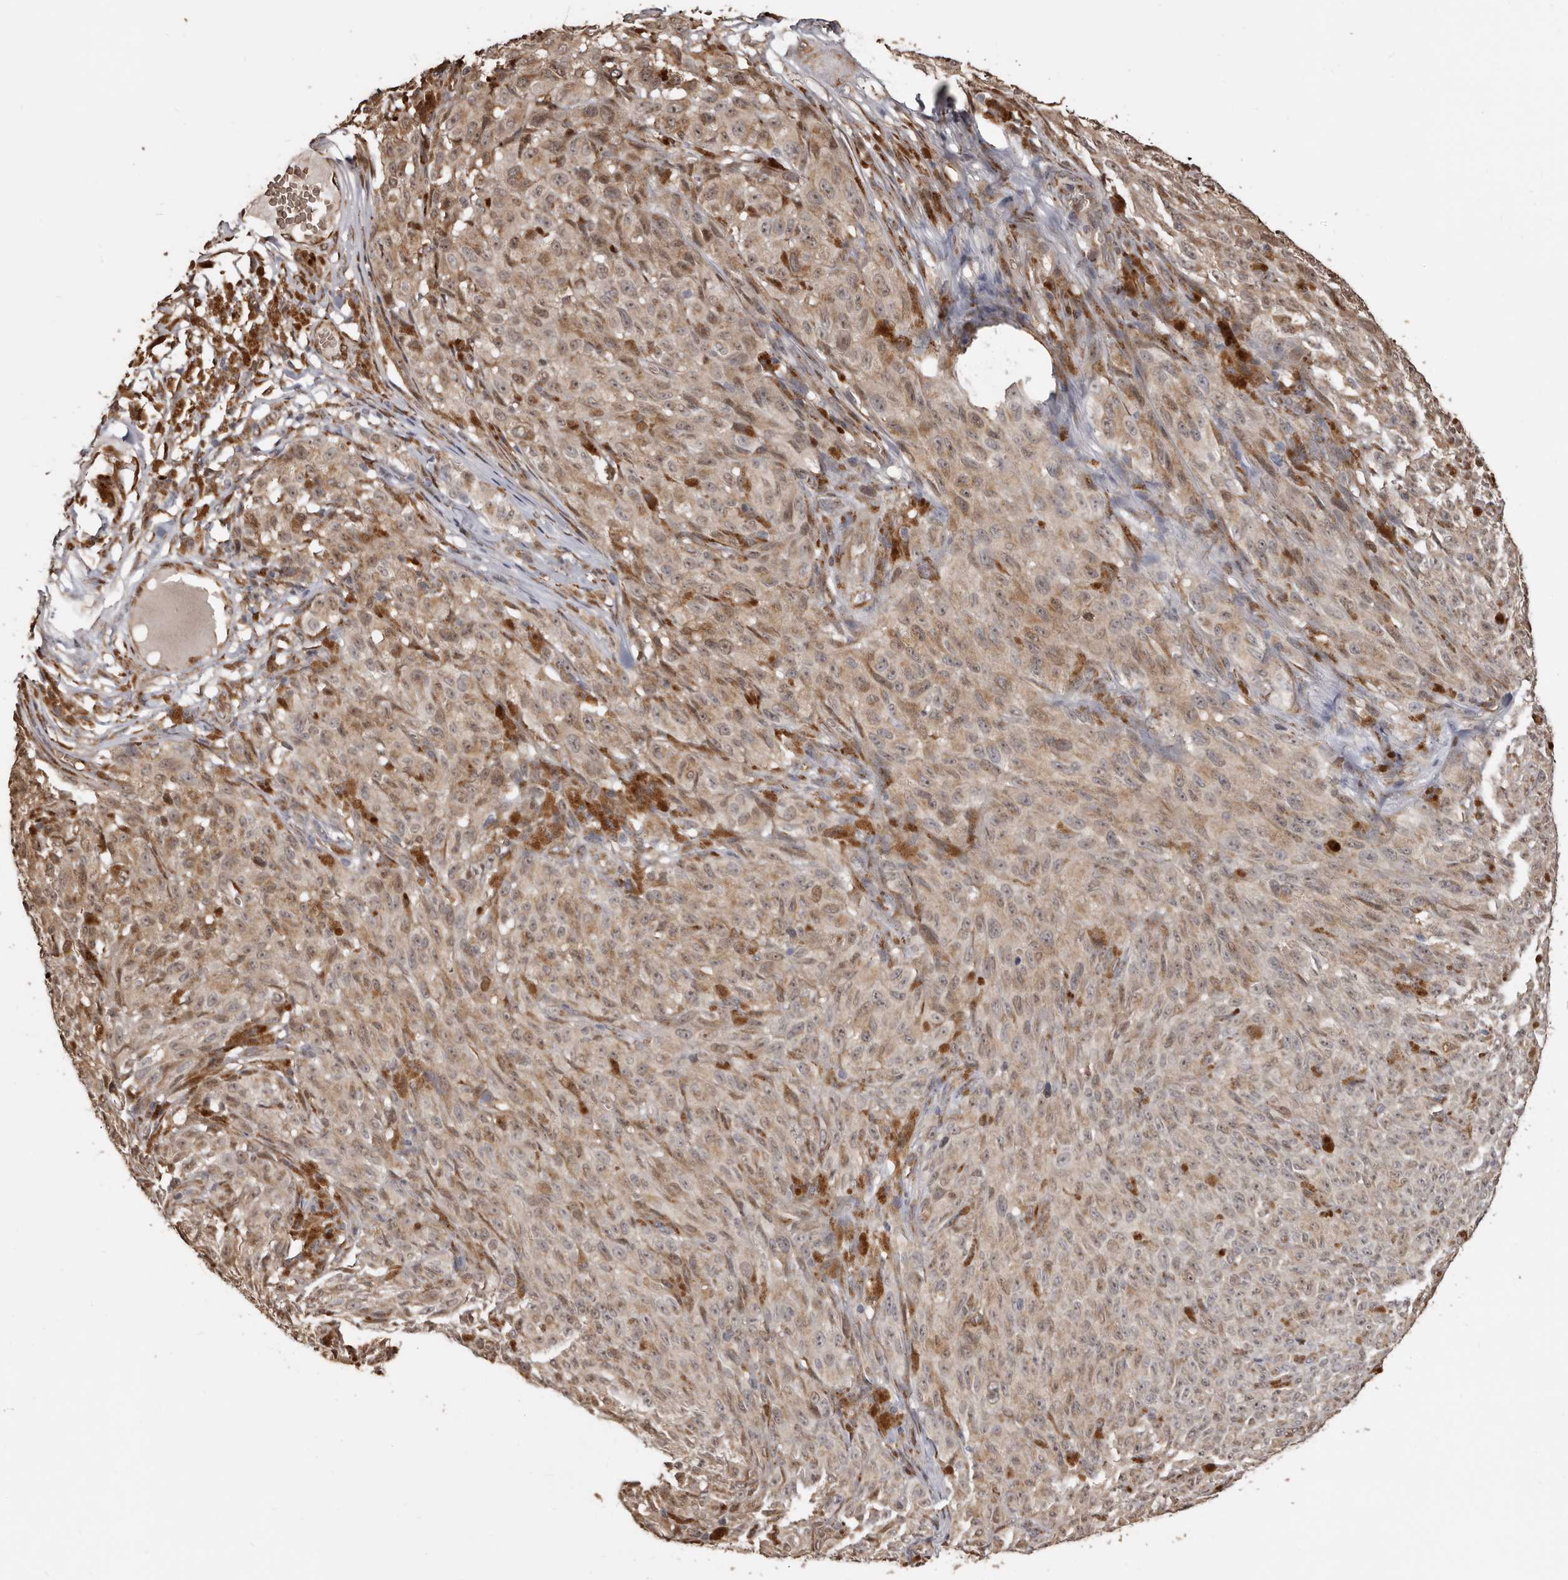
{"staining": {"intensity": "weak", "quantity": ">75%", "location": "cytoplasmic/membranous"}, "tissue": "melanoma", "cell_type": "Tumor cells", "image_type": "cancer", "snomed": [{"axis": "morphology", "description": "Malignant melanoma, NOS"}, {"axis": "topography", "description": "Skin"}], "caption": "IHC staining of malignant melanoma, which exhibits low levels of weak cytoplasmic/membranous expression in approximately >75% of tumor cells indicating weak cytoplasmic/membranous protein staining. The staining was performed using DAB (brown) for protein detection and nuclei were counterstained in hematoxylin (blue).", "gene": "ENTREP1", "patient": {"sex": "female", "age": 82}}